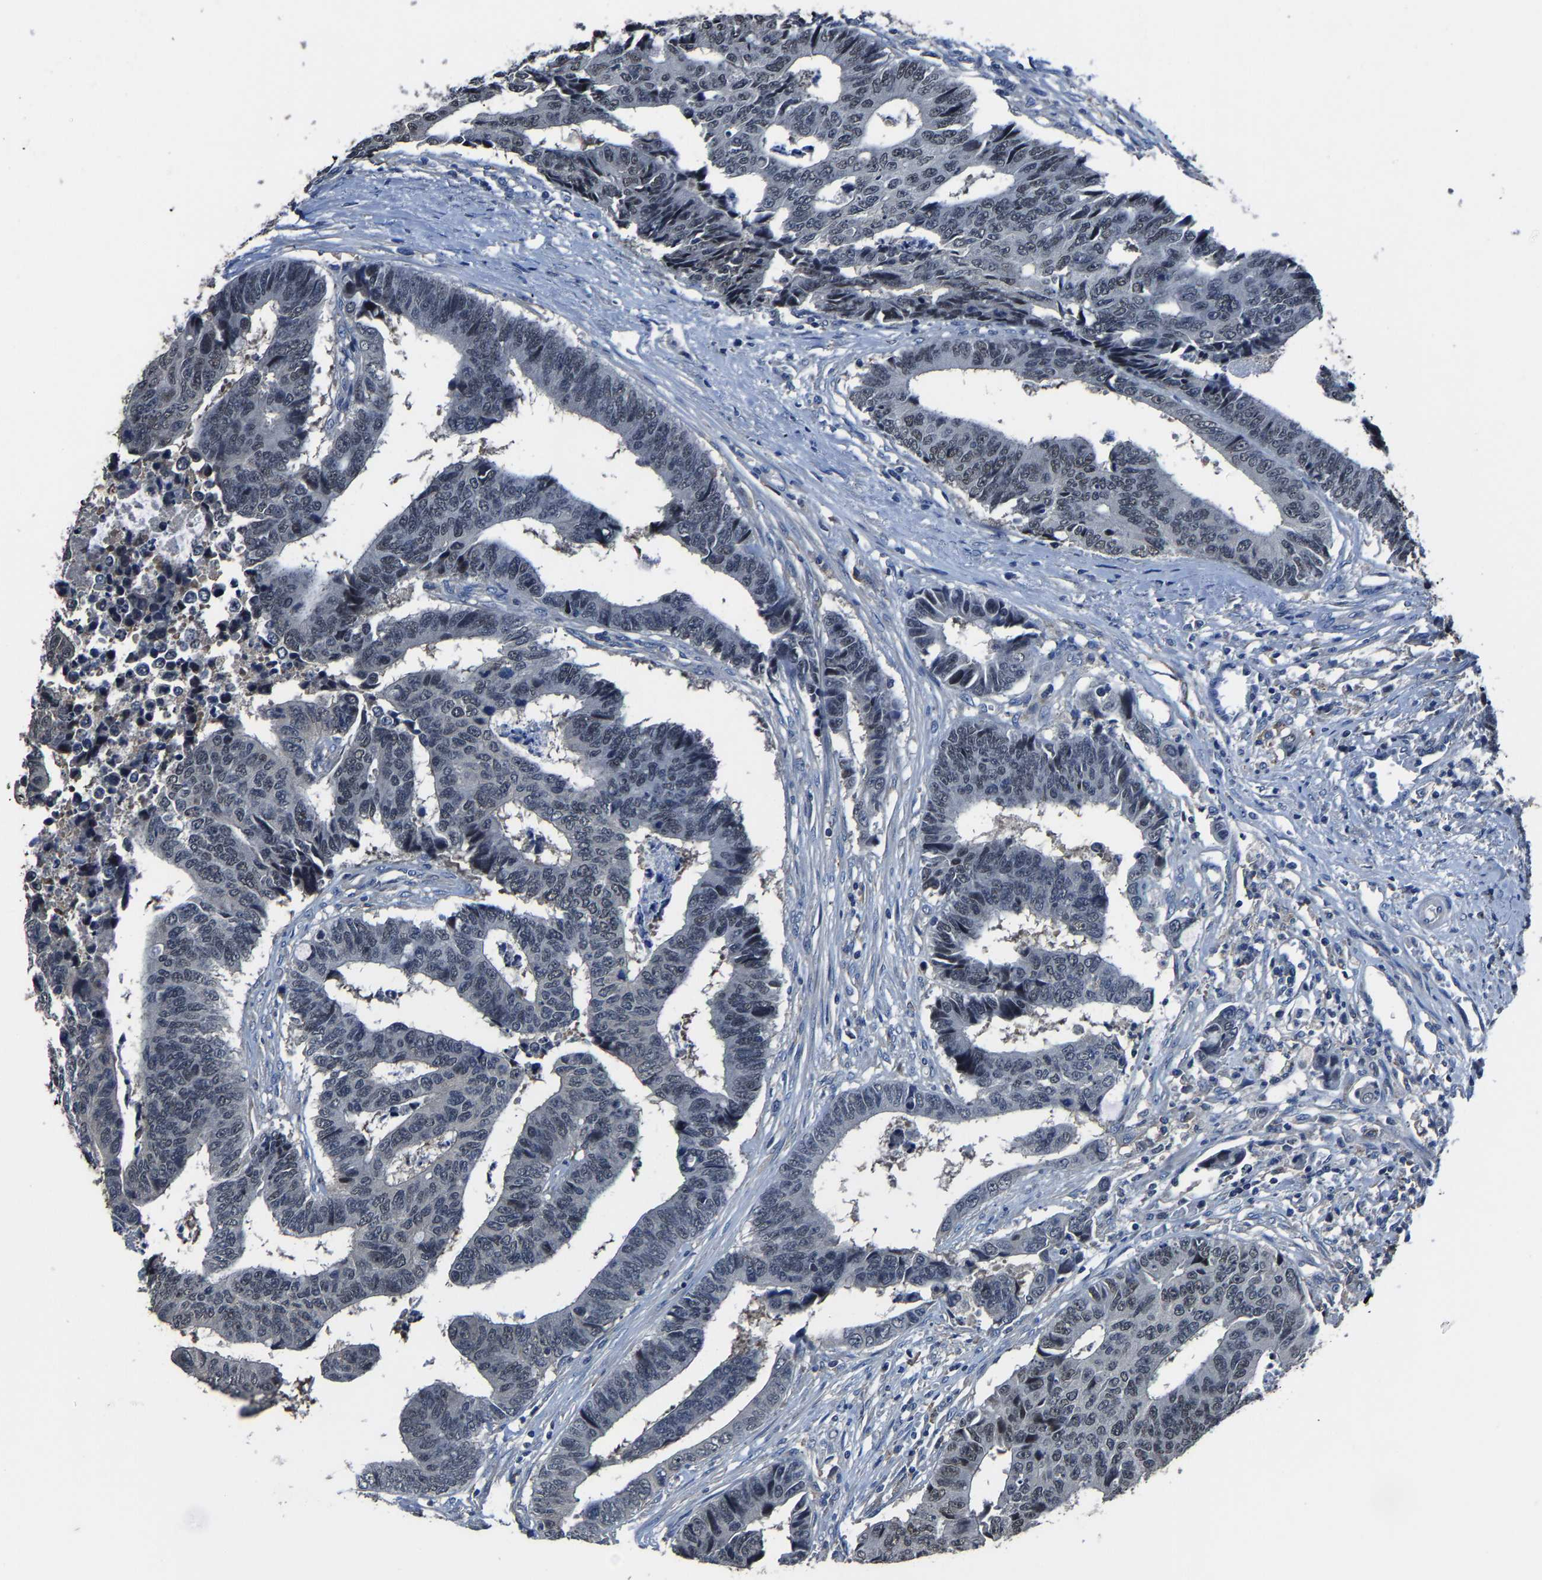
{"staining": {"intensity": "weak", "quantity": "<25%", "location": "nuclear"}, "tissue": "colorectal cancer", "cell_type": "Tumor cells", "image_type": "cancer", "snomed": [{"axis": "morphology", "description": "Adenocarcinoma, NOS"}, {"axis": "topography", "description": "Rectum"}], "caption": "IHC of human colorectal cancer demonstrates no positivity in tumor cells.", "gene": "STRBP", "patient": {"sex": "male", "age": 84}}